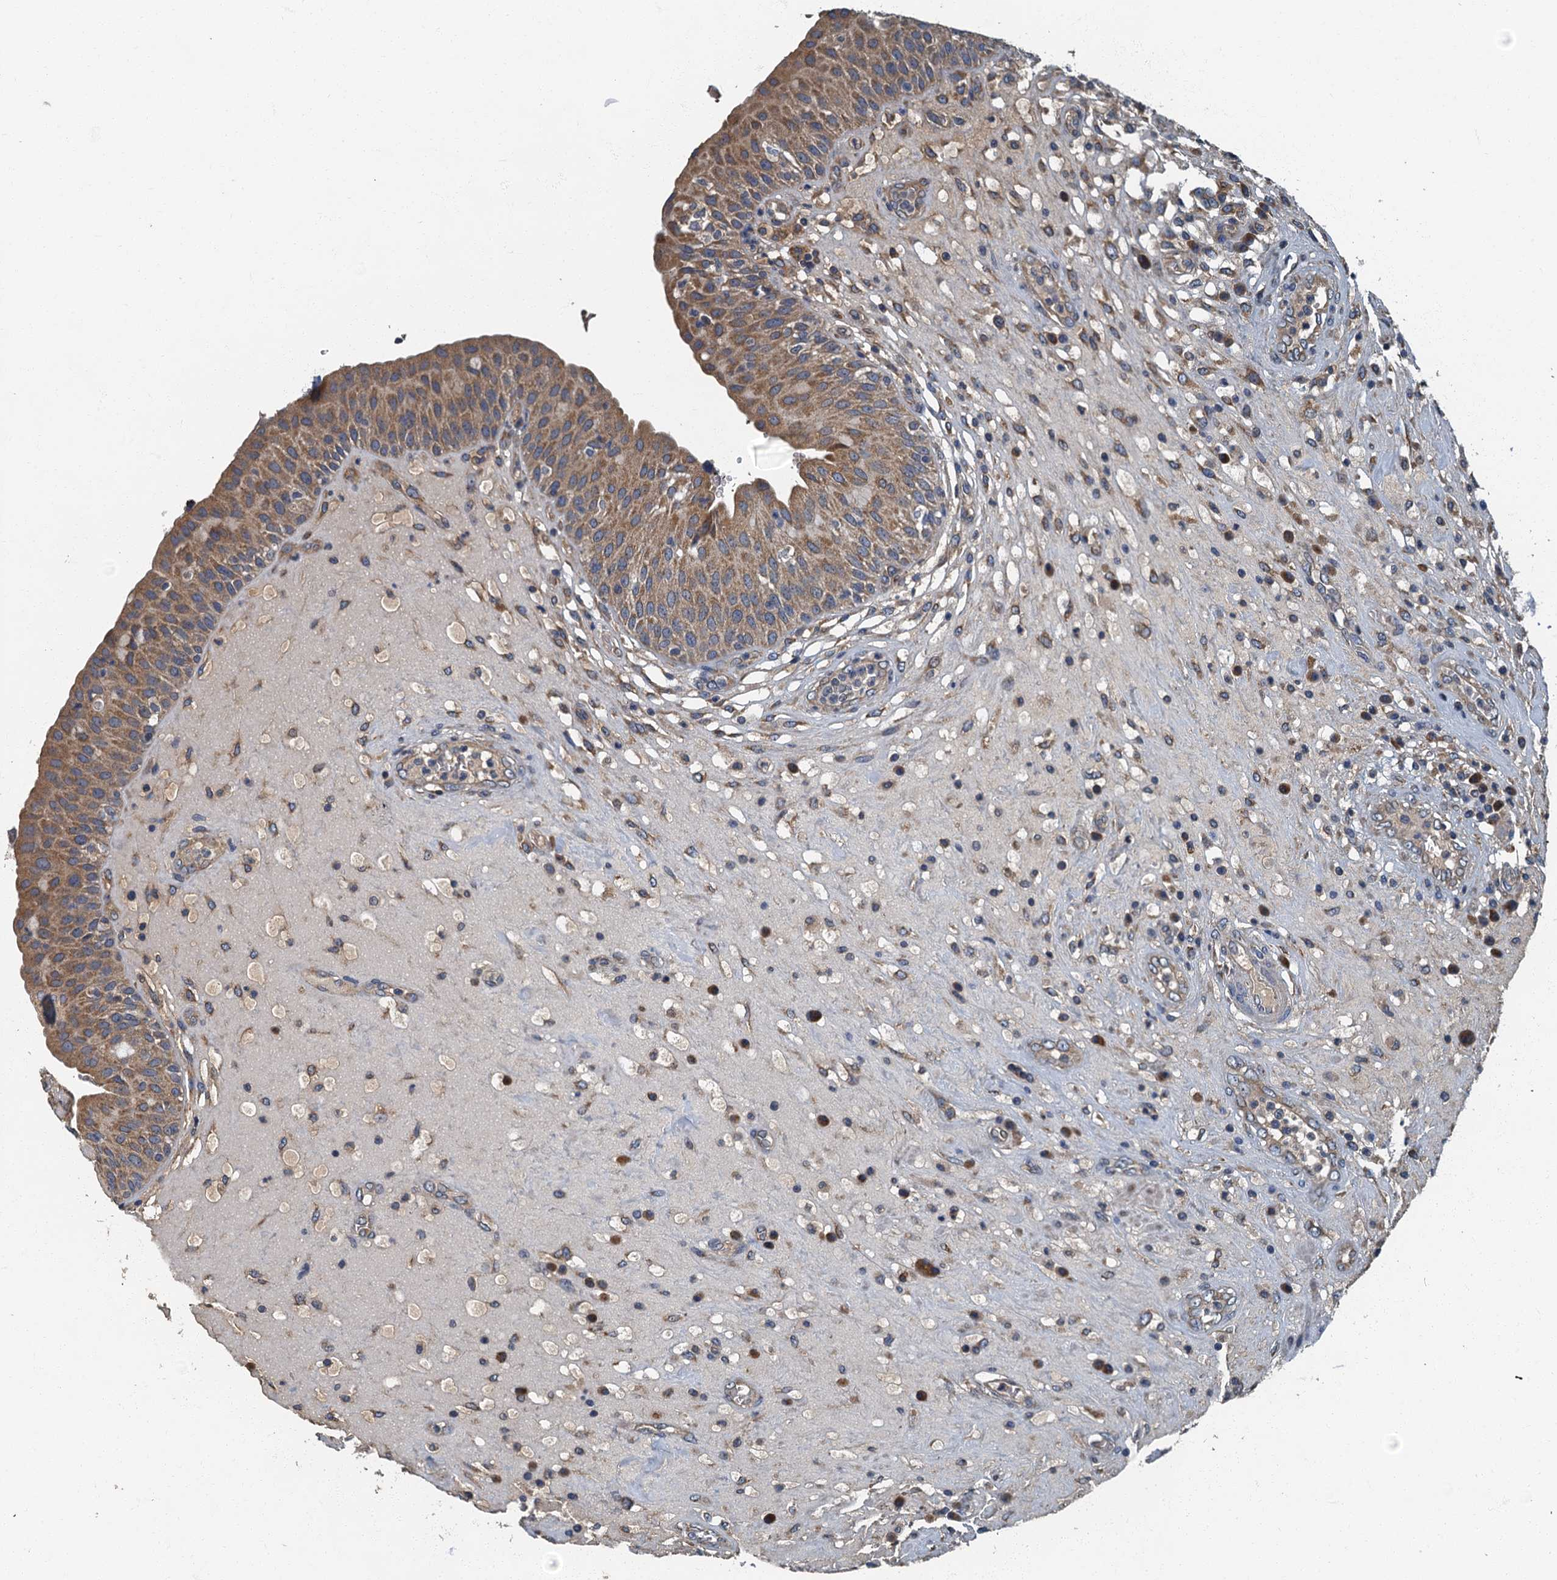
{"staining": {"intensity": "moderate", "quantity": "25%-75%", "location": "cytoplasmic/membranous"}, "tissue": "urinary bladder", "cell_type": "Urothelial cells", "image_type": "normal", "snomed": [{"axis": "morphology", "description": "Normal tissue, NOS"}, {"axis": "topography", "description": "Urinary bladder"}], "caption": "IHC histopathology image of unremarkable urinary bladder: urinary bladder stained using immunohistochemistry displays medium levels of moderate protein expression localized specifically in the cytoplasmic/membranous of urothelial cells, appearing as a cytoplasmic/membranous brown color.", "gene": "DDX49", "patient": {"sex": "female", "age": 62}}